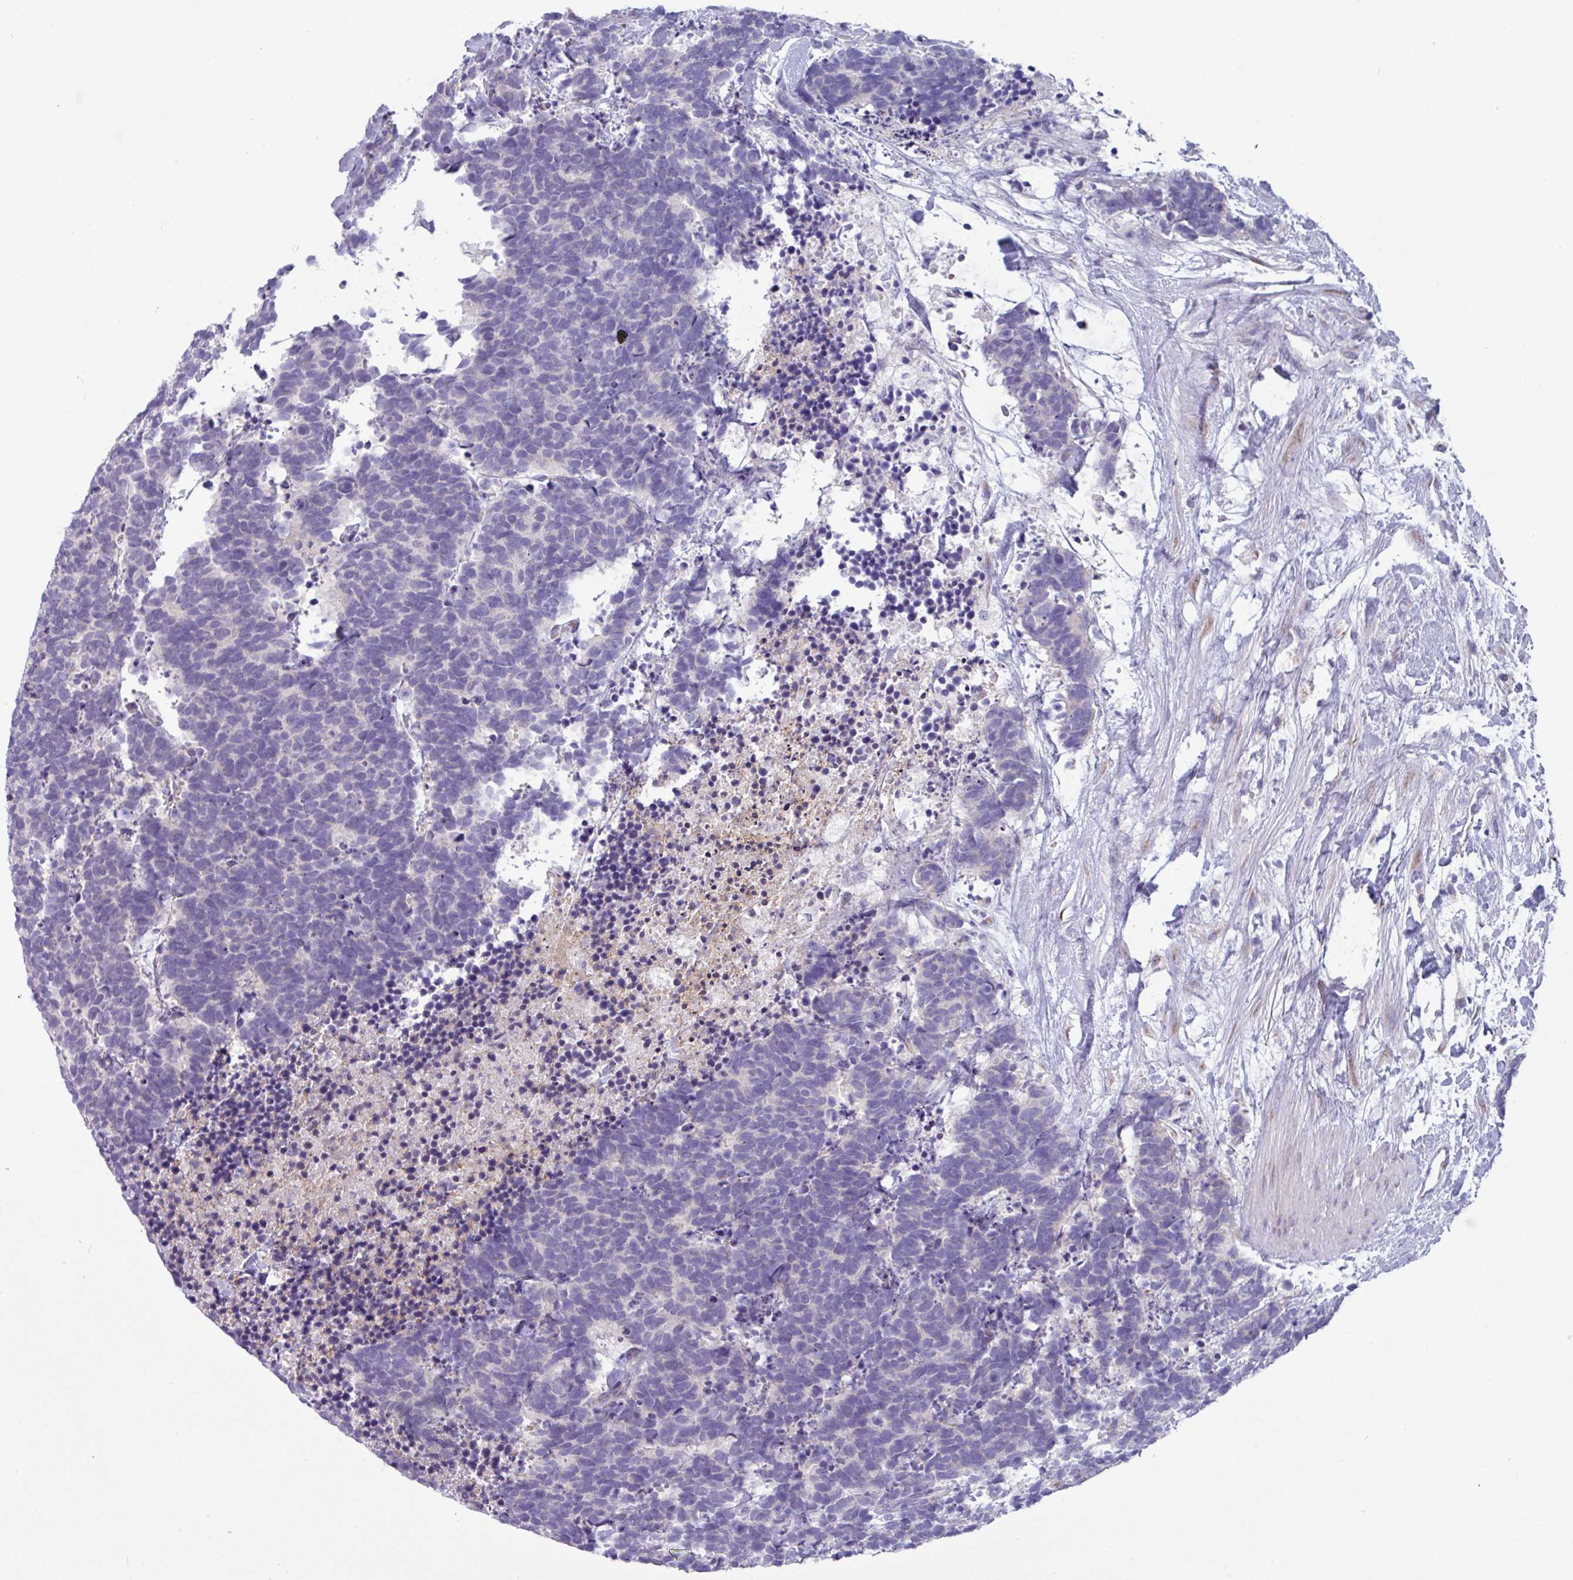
{"staining": {"intensity": "negative", "quantity": "none", "location": "none"}, "tissue": "carcinoid", "cell_type": "Tumor cells", "image_type": "cancer", "snomed": [{"axis": "morphology", "description": "Carcinoma, NOS"}, {"axis": "morphology", "description": "Carcinoid, malignant, NOS"}, {"axis": "topography", "description": "Prostate"}], "caption": "Immunohistochemistry histopathology image of neoplastic tissue: carcinoid stained with DAB exhibits no significant protein expression in tumor cells.", "gene": "STIMATE", "patient": {"sex": "male", "age": 57}}